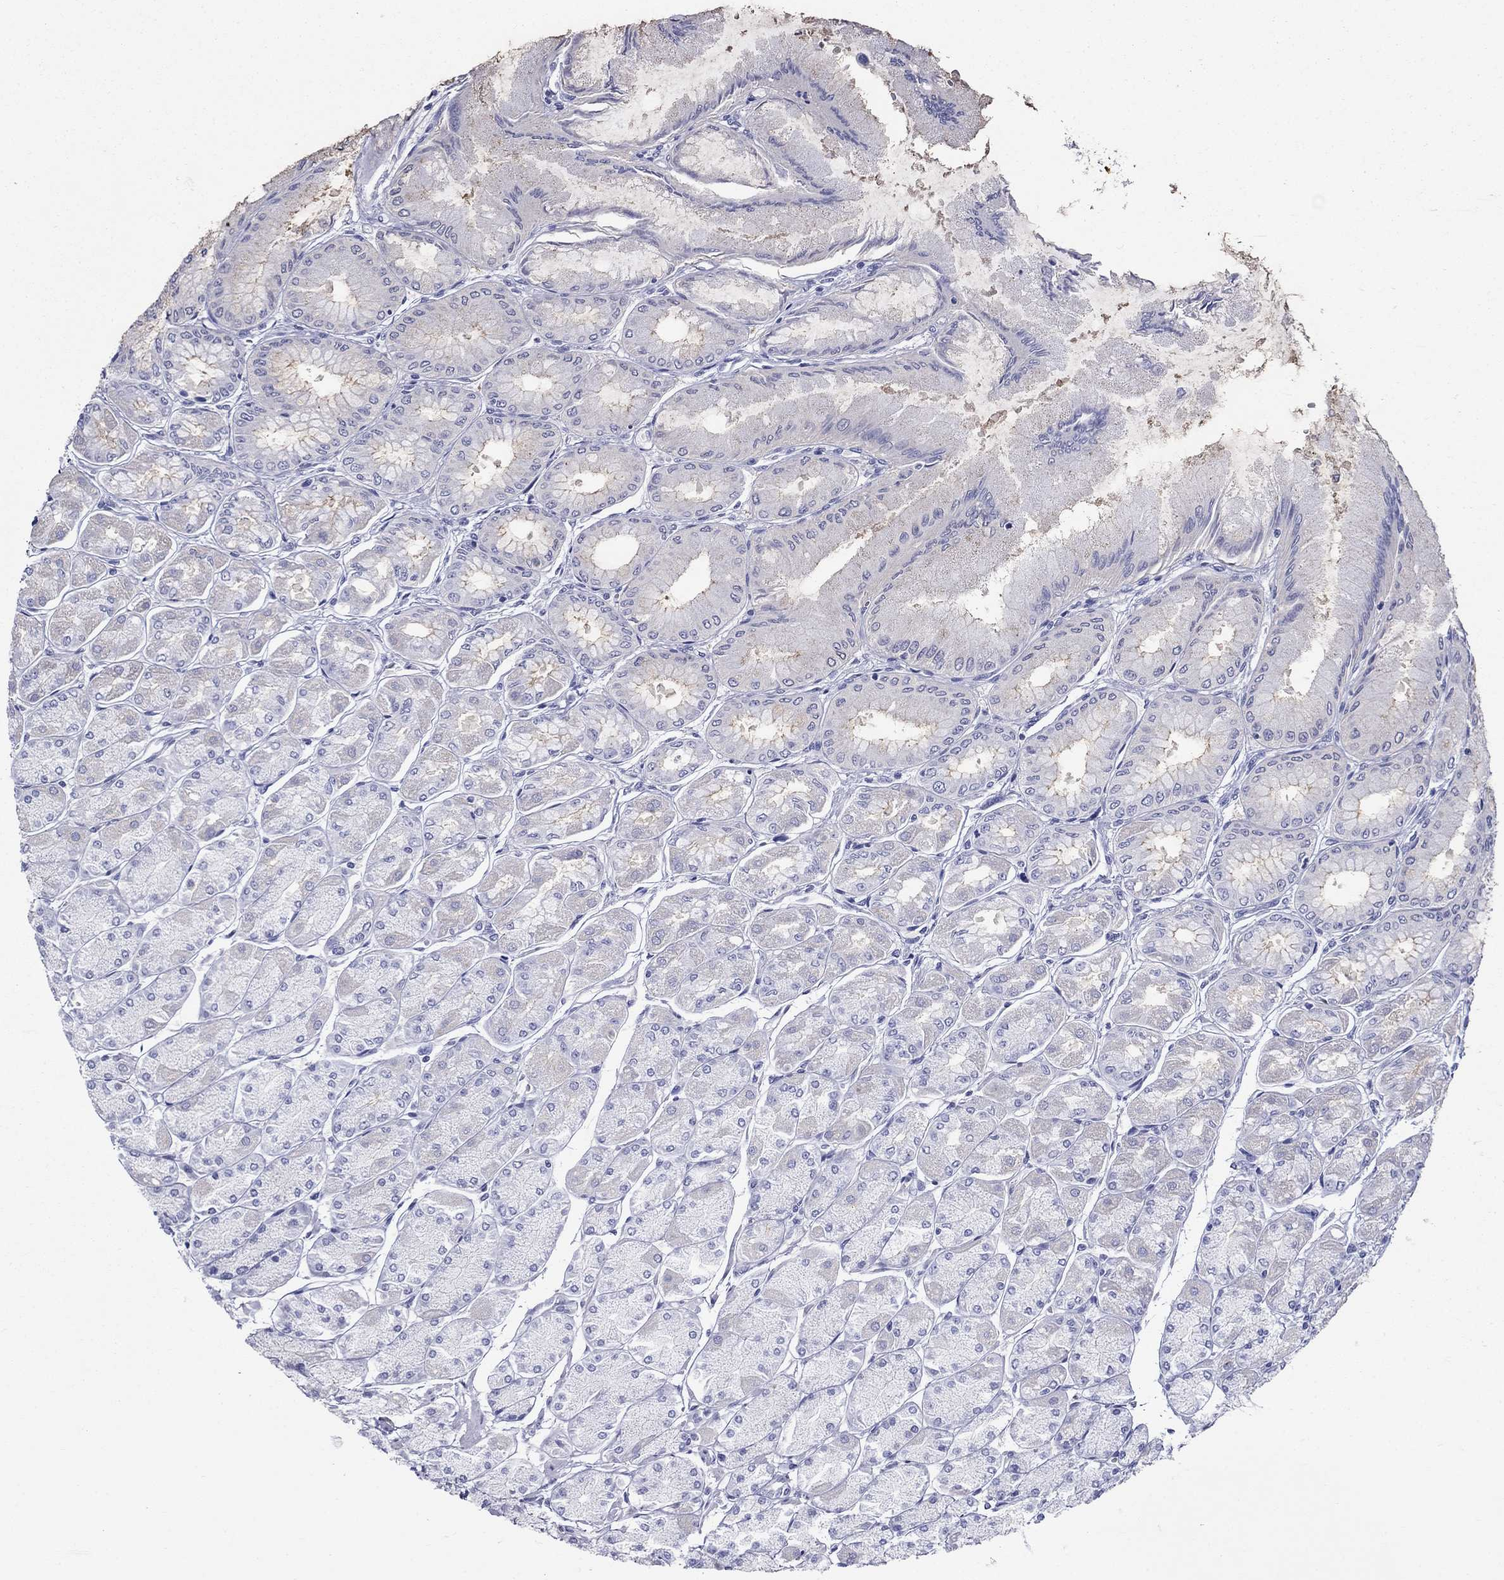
{"staining": {"intensity": "moderate", "quantity": "<25%", "location": "cytoplasmic/membranous"}, "tissue": "stomach", "cell_type": "Glandular cells", "image_type": "normal", "snomed": [{"axis": "morphology", "description": "Normal tissue, NOS"}, {"axis": "topography", "description": "Stomach, upper"}], "caption": "Immunohistochemical staining of benign stomach demonstrates <25% levels of moderate cytoplasmic/membranous protein staining in approximately <25% of glandular cells.", "gene": "C4orf19", "patient": {"sex": "male", "age": 60}}